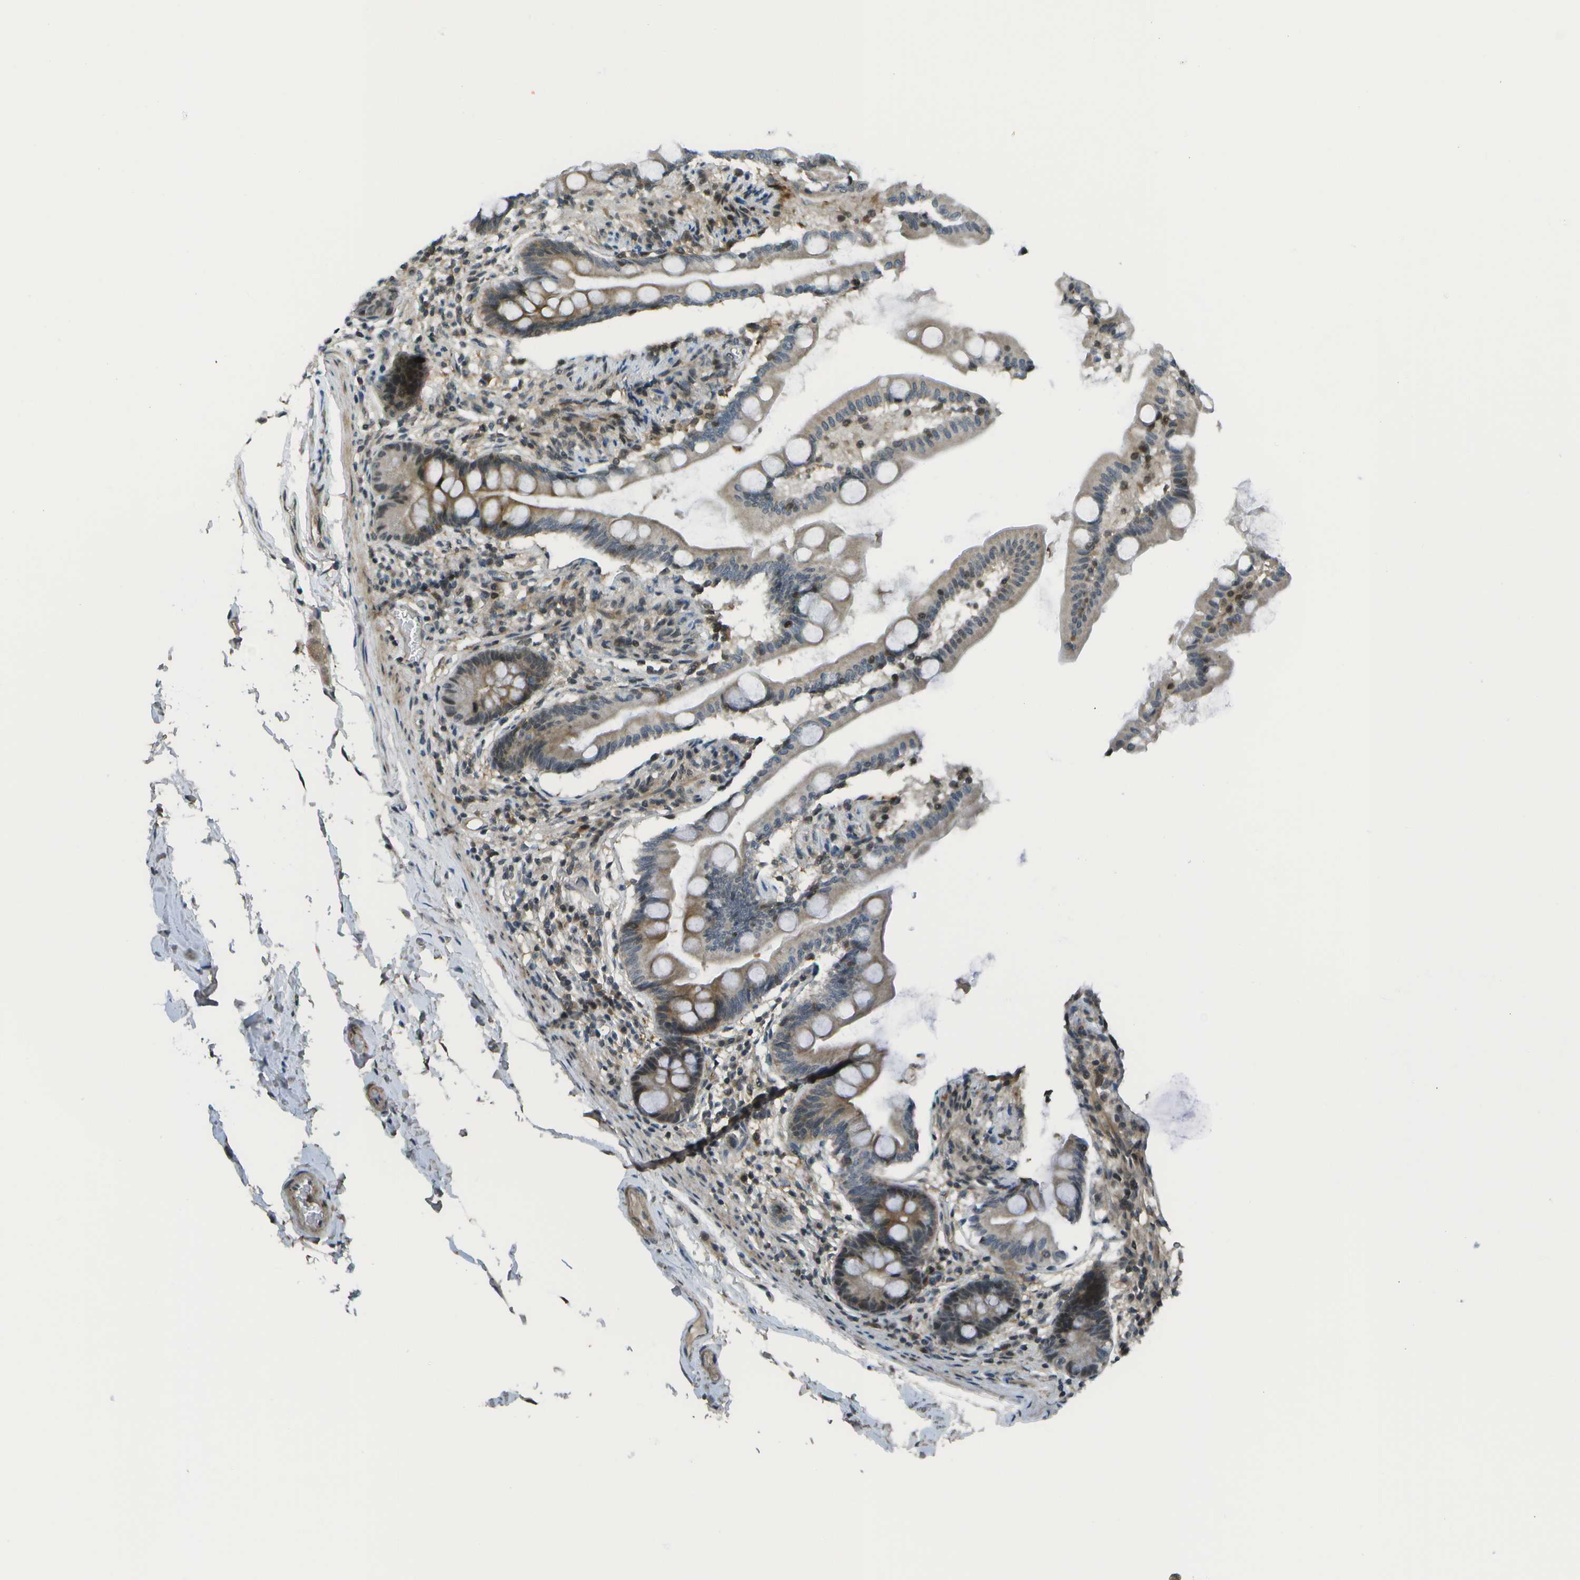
{"staining": {"intensity": "moderate", "quantity": ">75%", "location": "cytoplasmic/membranous"}, "tissue": "small intestine", "cell_type": "Glandular cells", "image_type": "normal", "snomed": [{"axis": "morphology", "description": "Normal tissue, NOS"}, {"axis": "topography", "description": "Small intestine"}], "caption": "Immunohistochemical staining of benign human small intestine reveals >75% levels of moderate cytoplasmic/membranous protein expression in about >75% of glandular cells. The protein is shown in brown color, while the nuclei are stained blue.", "gene": "TMEM19", "patient": {"sex": "female", "age": 56}}